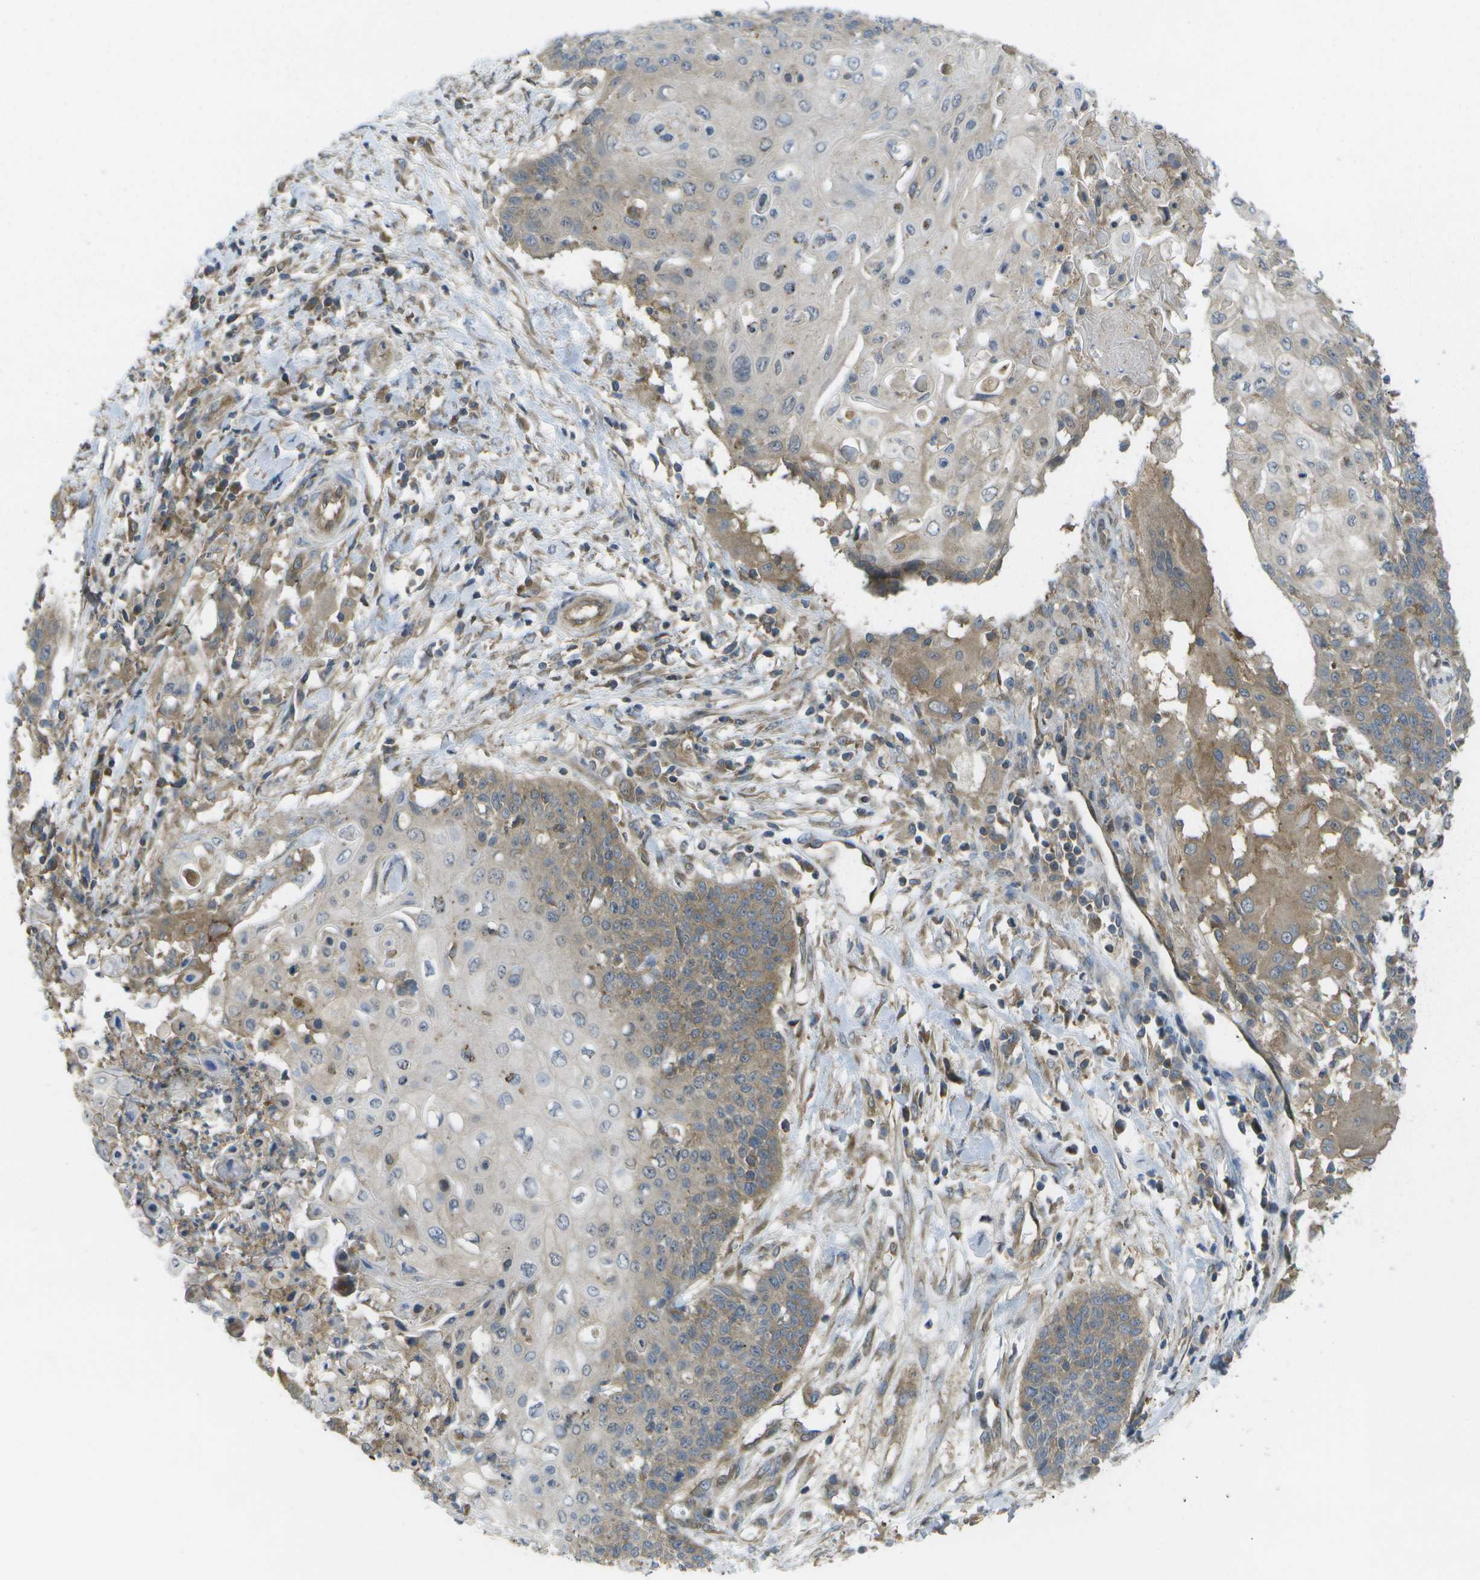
{"staining": {"intensity": "moderate", "quantity": "25%-75%", "location": "cytoplasmic/membranous"}, "tissue": "cervical cancer", "cell_type": "Tumor cells", "image_type": "cancer", "snomed": [{"axis": "morphology", "description": "Squamous cell carcinoma, NOS"}, {"axis": "topography", "description": "Cervix"}], "caption": "Moderate cytoplasmic/membranous expression for a protein is identified in approximately 25%-75% of tumor cells of cervical cancer using immunohistochemistry (IHC).", "gene": "DPM3", "patient": {"sex": "female", "age": 39}}